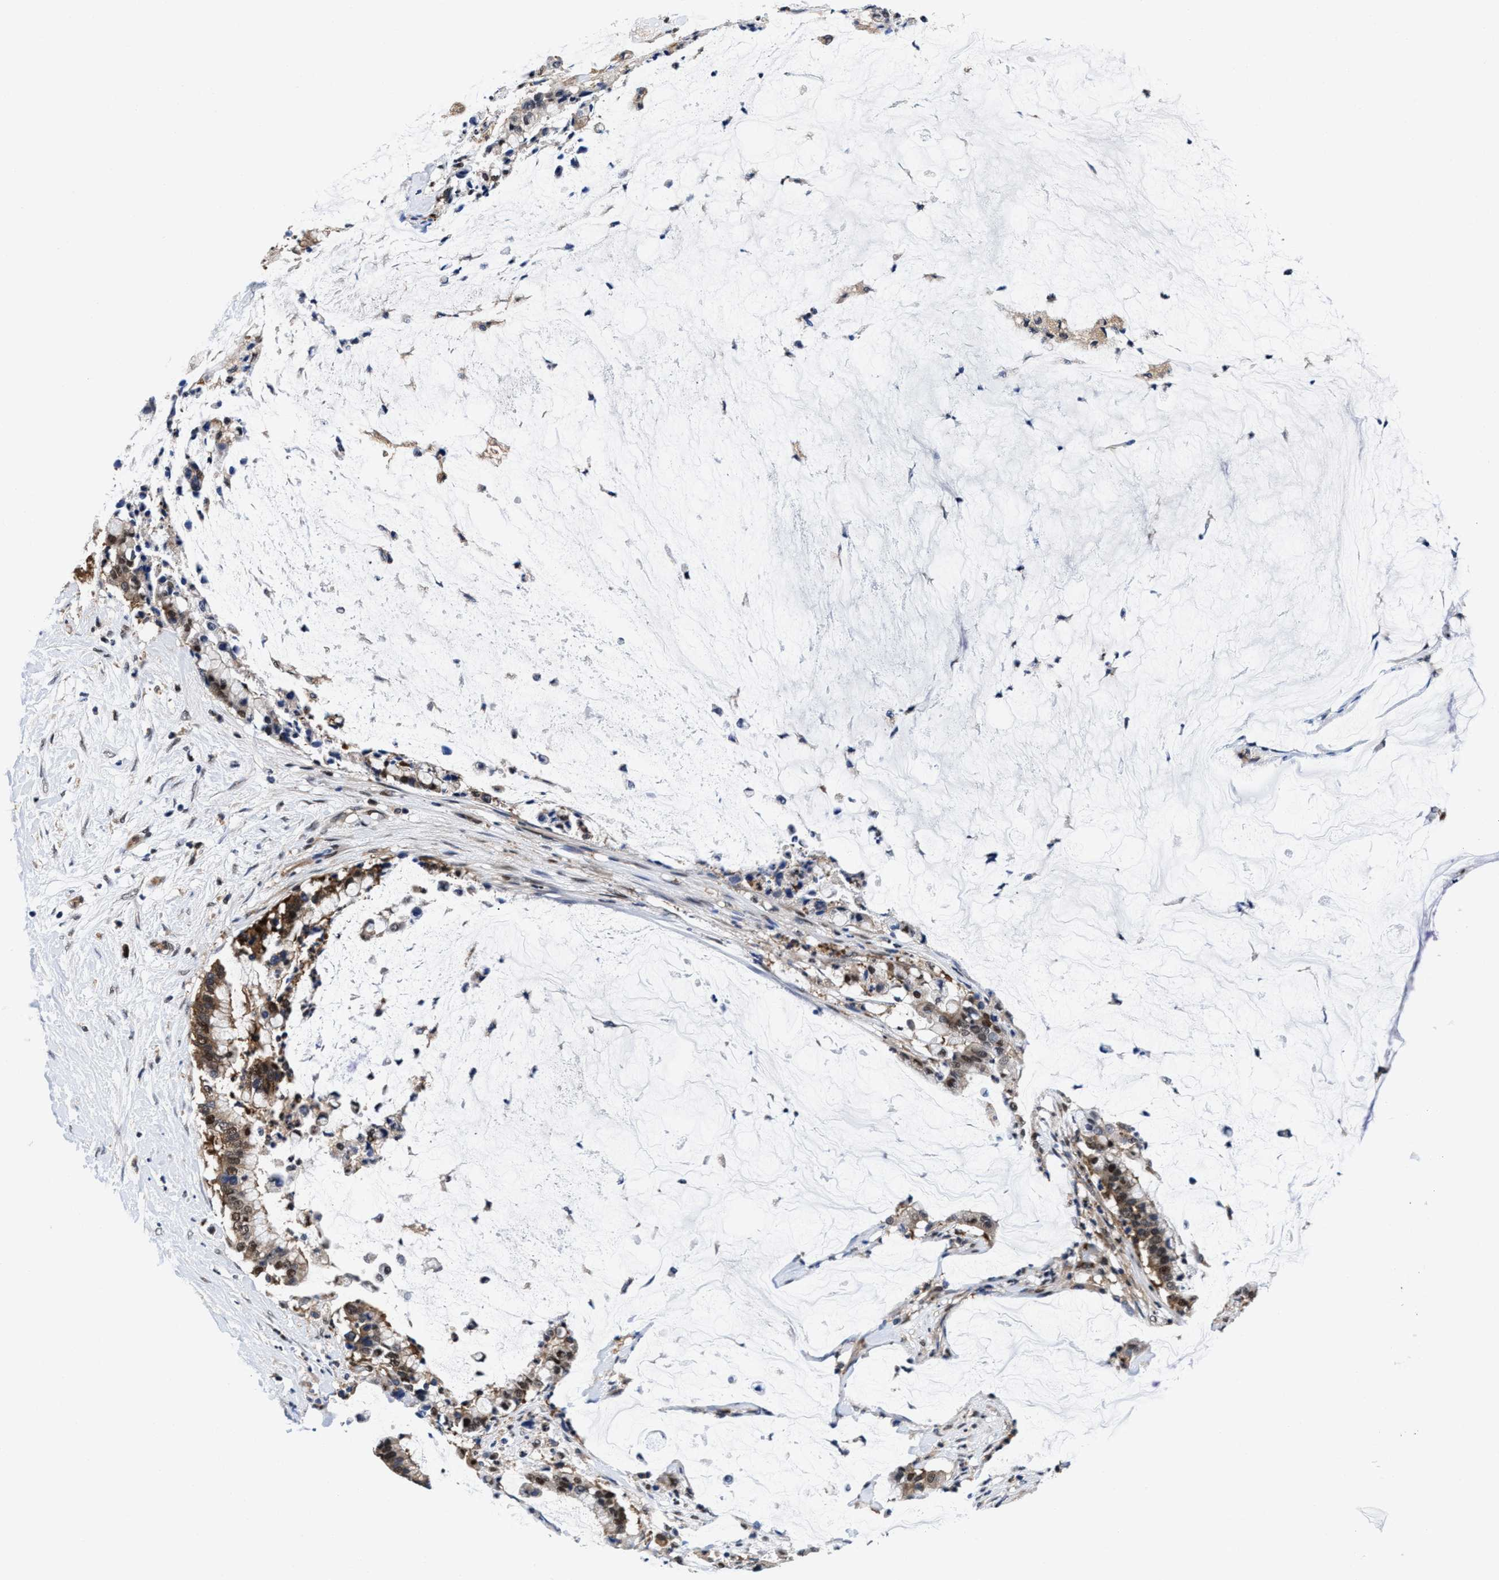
{"staining": {"intensity": "moderate", "quantity": "25%-75%", "location": "cytoplasmic/membranous,nuclear"}, "tissue": "pancreatic cancer", "cell_type": "Tumor cells", "image_type": "cancer", "snomed": [{"axis": "morphology", "description": "Adenocarcinoma, NOS"}, {"axis": "topography", "description": "Pancreas"}], "caption": "Moderate cytoplasmic/membranous and nuclear positivity is present in approximately 25%-75% of tumor cells in pancreatic adenocarcinoma.", "gene": "ACLY", "patient": {"sex": "male", "age": 41}}